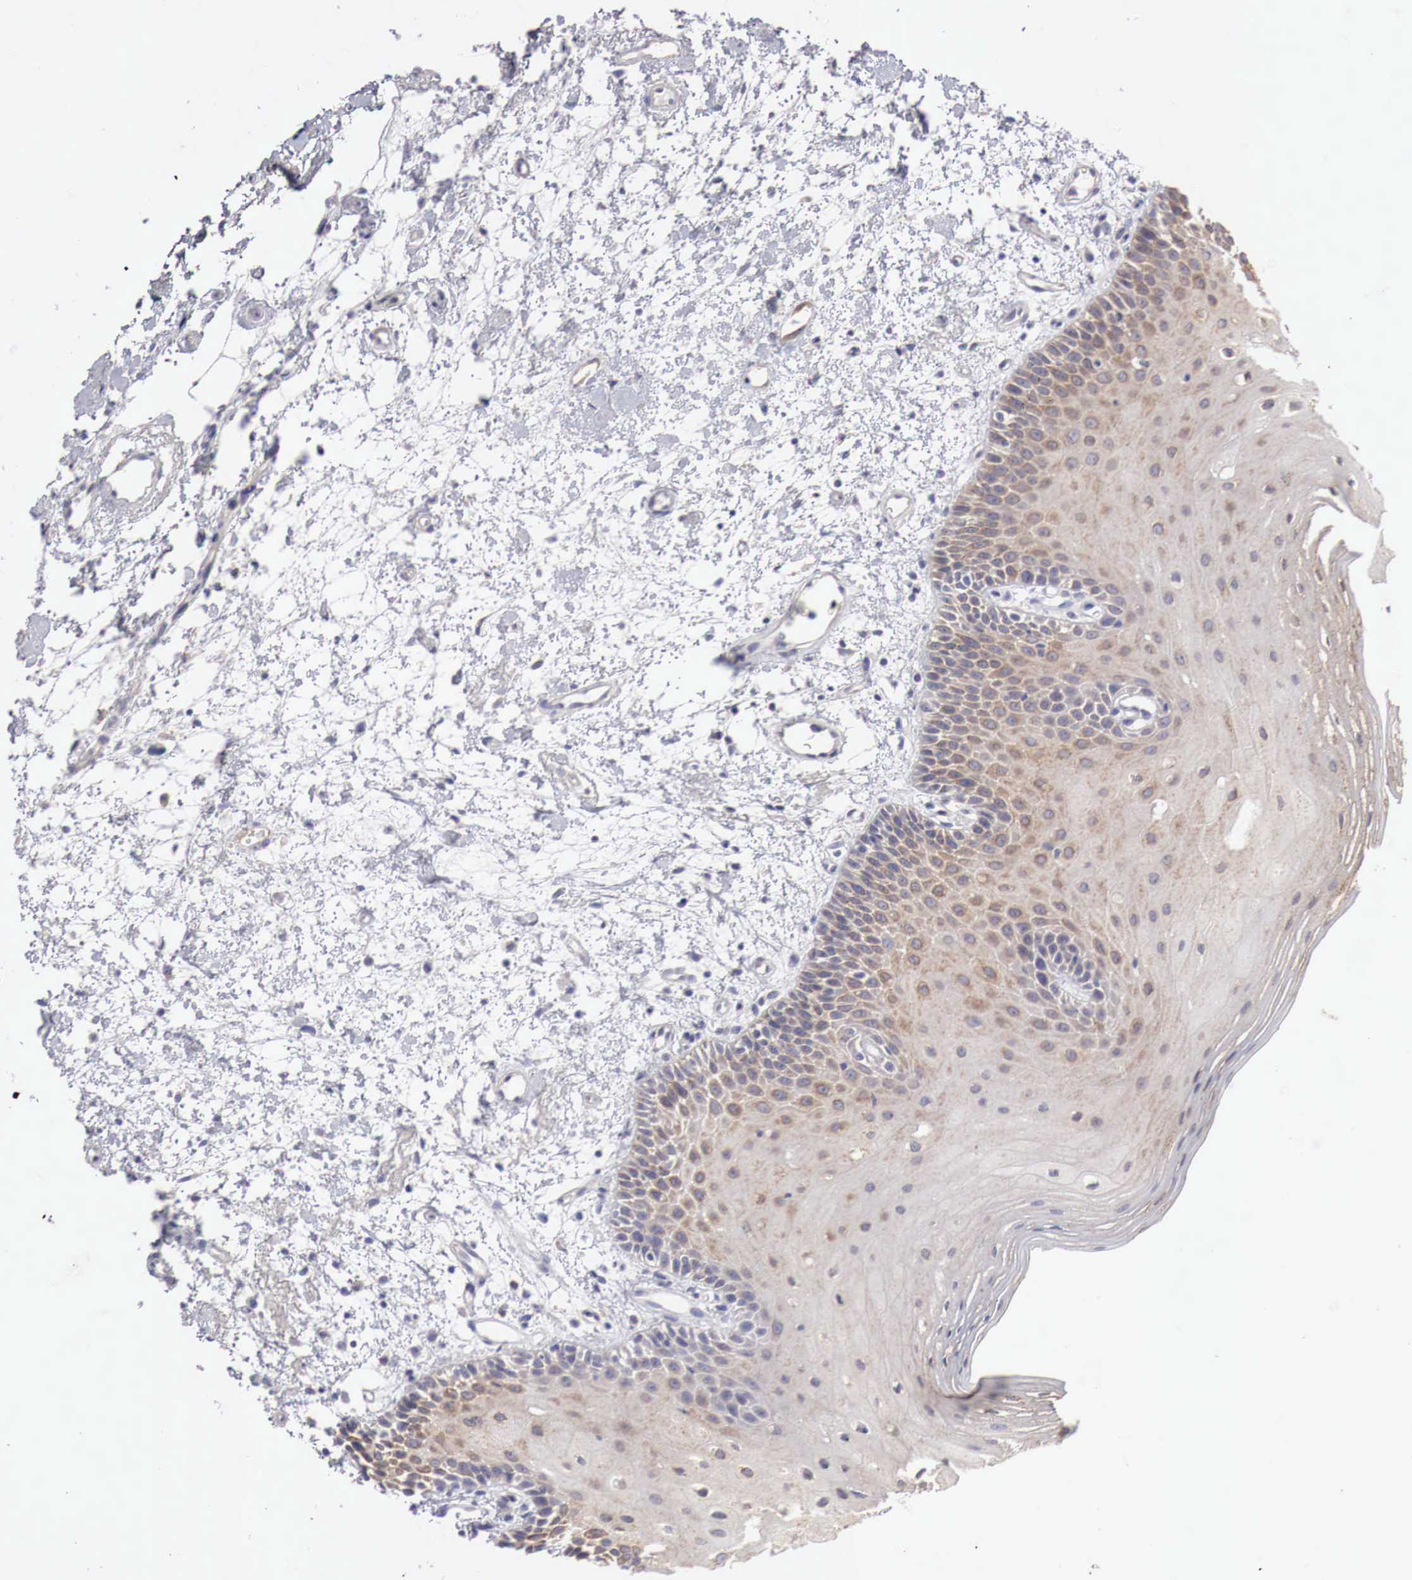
{"staining": {"intensity": "weak", "quantity": "25%-75%", "location": "cytoplasmic/membranous"}, "tissue": "oral mucosa", "cell_type": "Squamous epithelial cells", "image_type": "normal", "snomed": [{"axis": "morphology", "description": "Normal tissue, NOS"}, {"axis": "topography", "description": "Oral tissue"}], "caption": "High-magnification brightfield microscopy of benign oral mucosa stained with DAB (3,3'-diaminobenzidine) (brown) and counterstained with hematoxylin (blue). squamous epithelial cells exhibit weak cytoplasmic/membranous staining is seen in about25%-75% of cells. (IHC, brightfield microscopy, high magnification).", "gene": "NSDHL", "patient": {"sex": "female", "age": 79}}